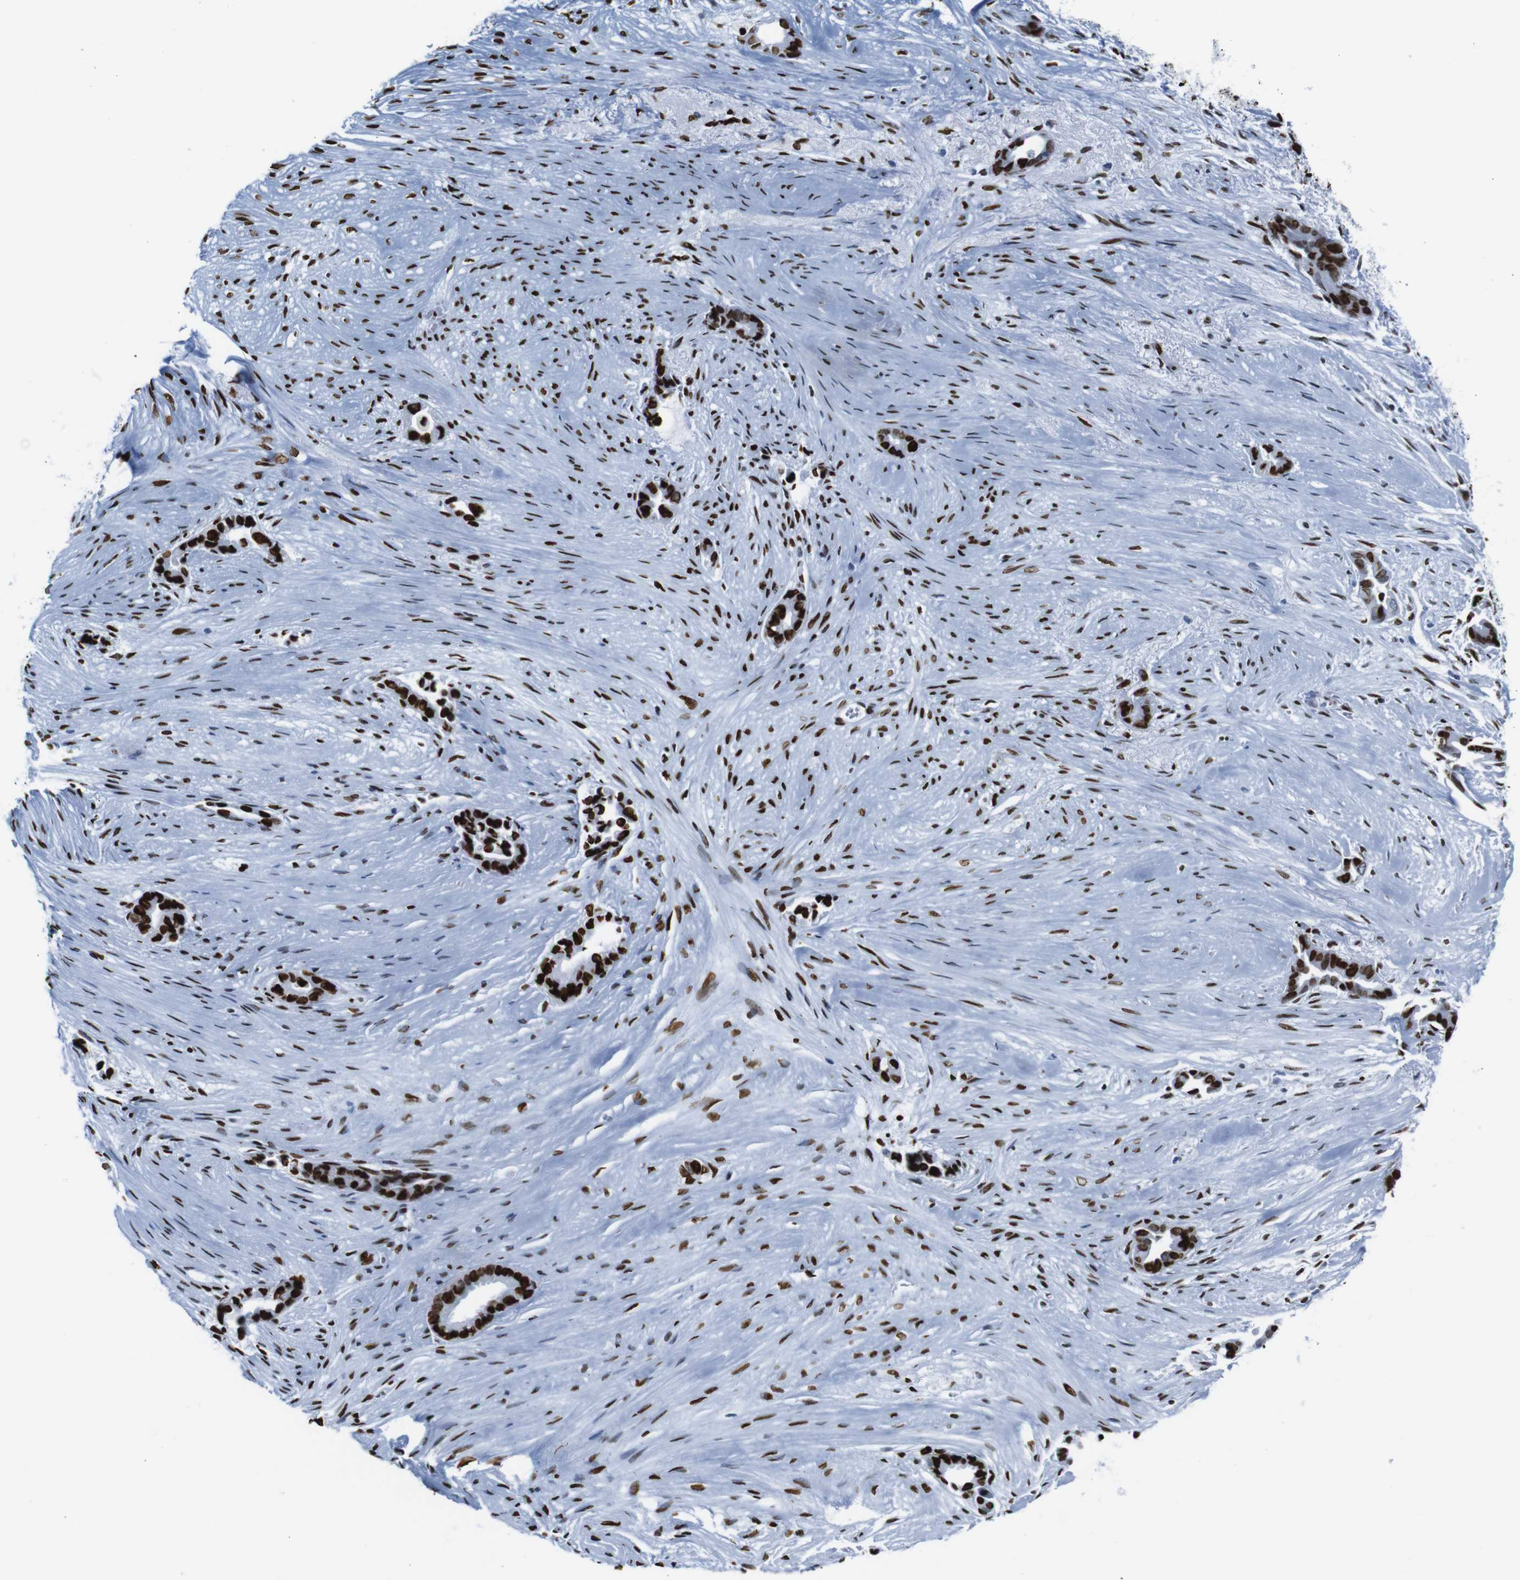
{"staining": {"intensity": "strong", "quantity": ">75%", "location": "nuclear"}, "tissue": "liver cancer", "cell_type": "Tumor cells", "image_type": "cancer", "snomed": [{"axis": "morphology", "description": "Cholangiocarcinoma"}, {"axis": "topography", "description": "Liver"}], "caption": "Protein analysis of liver cancer (cholangiocarcinoma) tissue reveals strong nuclear positivity in approximately >75% of tumor cells. The staining was performed using DAB (3,3'-diaminobenzidine), with brown indicating positive protein expression. Nuclei are stained blue with hematoxylin.", "gene": "NPIPB15", "patient": {"sex": "female", "age": 55}}